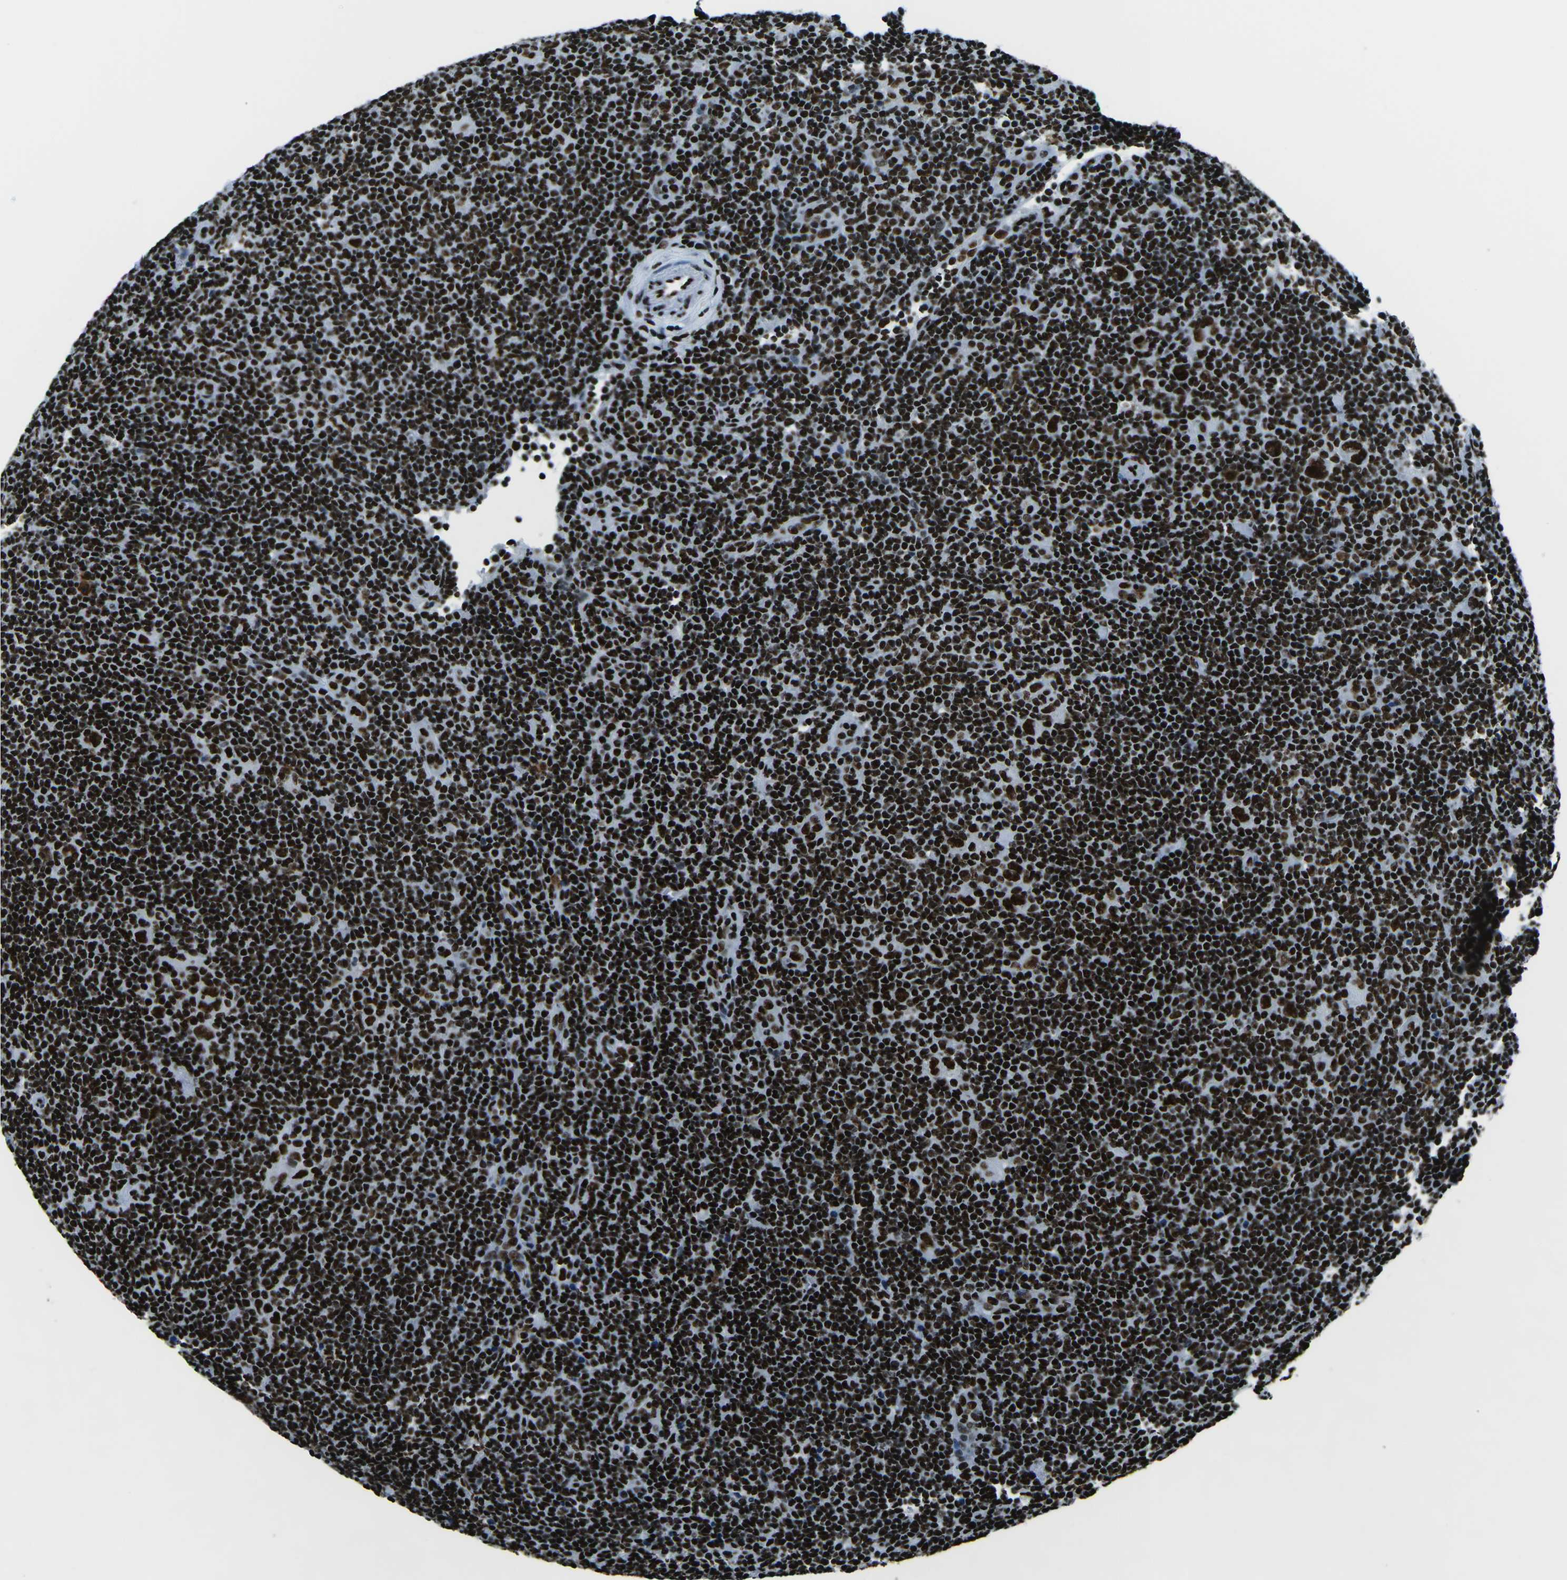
{"staining": {"intensity": "strong", "quantity": ">75%", "location": "nuclear"}, "tissue": "lymphoma", "cell_type": "Tumor cells", "image_type": "cancer", "snomed": [{"axis": "morphology", "description": "Hodgkin's disease, NOS"}, {"axis": "topography", "description": "Lymph node"}], "caption": "Immunohistochemical staining of human Hodgkin's disease reveals high levels of strong nuclear expression in about >75% of tumor cells.", "gene": "HNRNPL", "patient": {"sex": "female", "age": 57}}